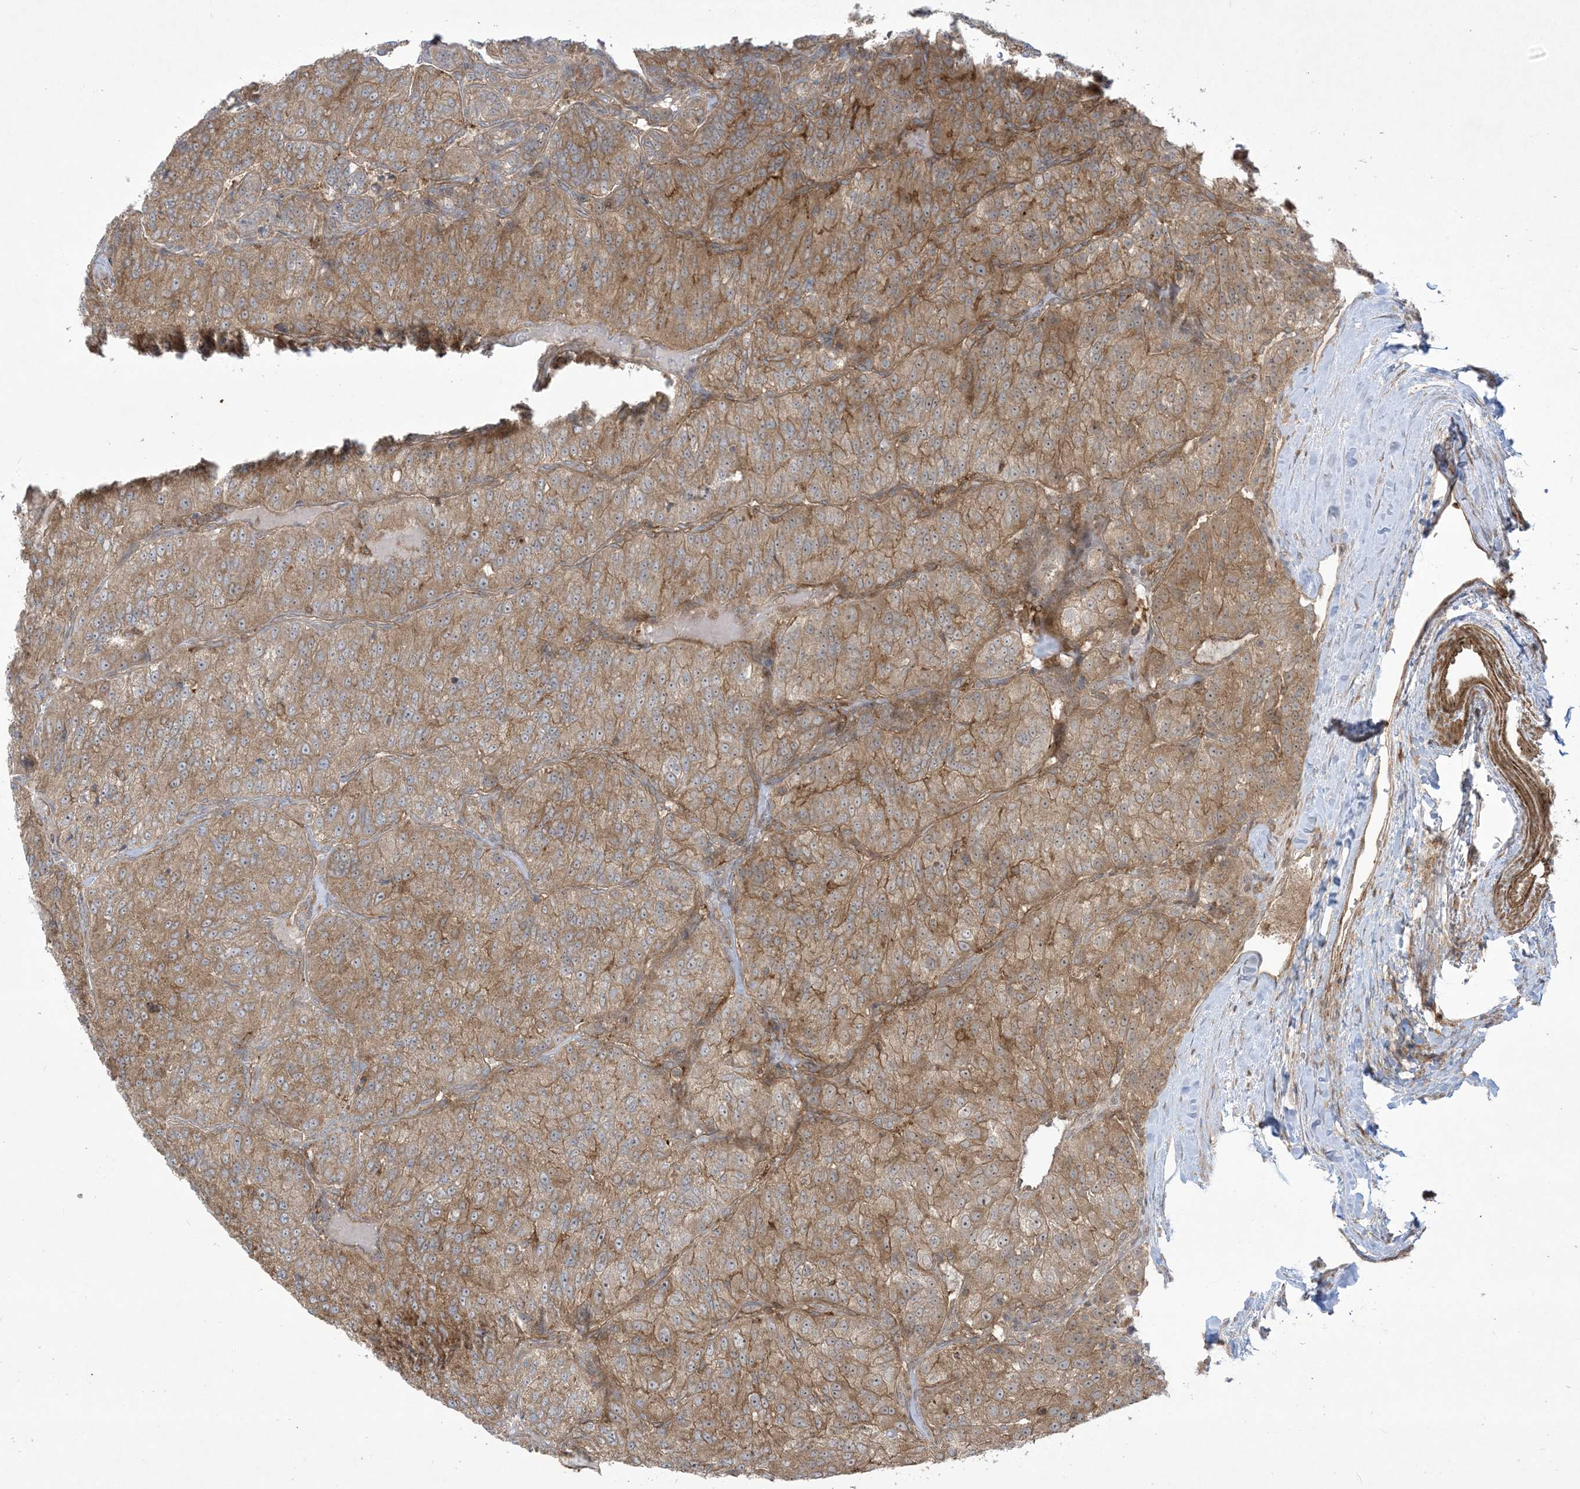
{"staining": {"intensity": "moderate", "quantity": ">75%", "location": "cytoplasmic/membranous"}, "tissue": "renal cancer", "cell_type": "Tumor cells", "image_type": "cancer", "snomed": [{"axis": "morphology", "description": "Adenocarcinoma, NOS"}, {"axis": "topography", "description": "Kidney"}], "caption": "Human adenocarcinoma (renal) stained for a protein (brown) reveals moderate cytoplasmic/membranous positive staining in approximately >75% of tumor cells.", "gene": "SOGA3", "patient": {"sex": "female", "age": 63}}